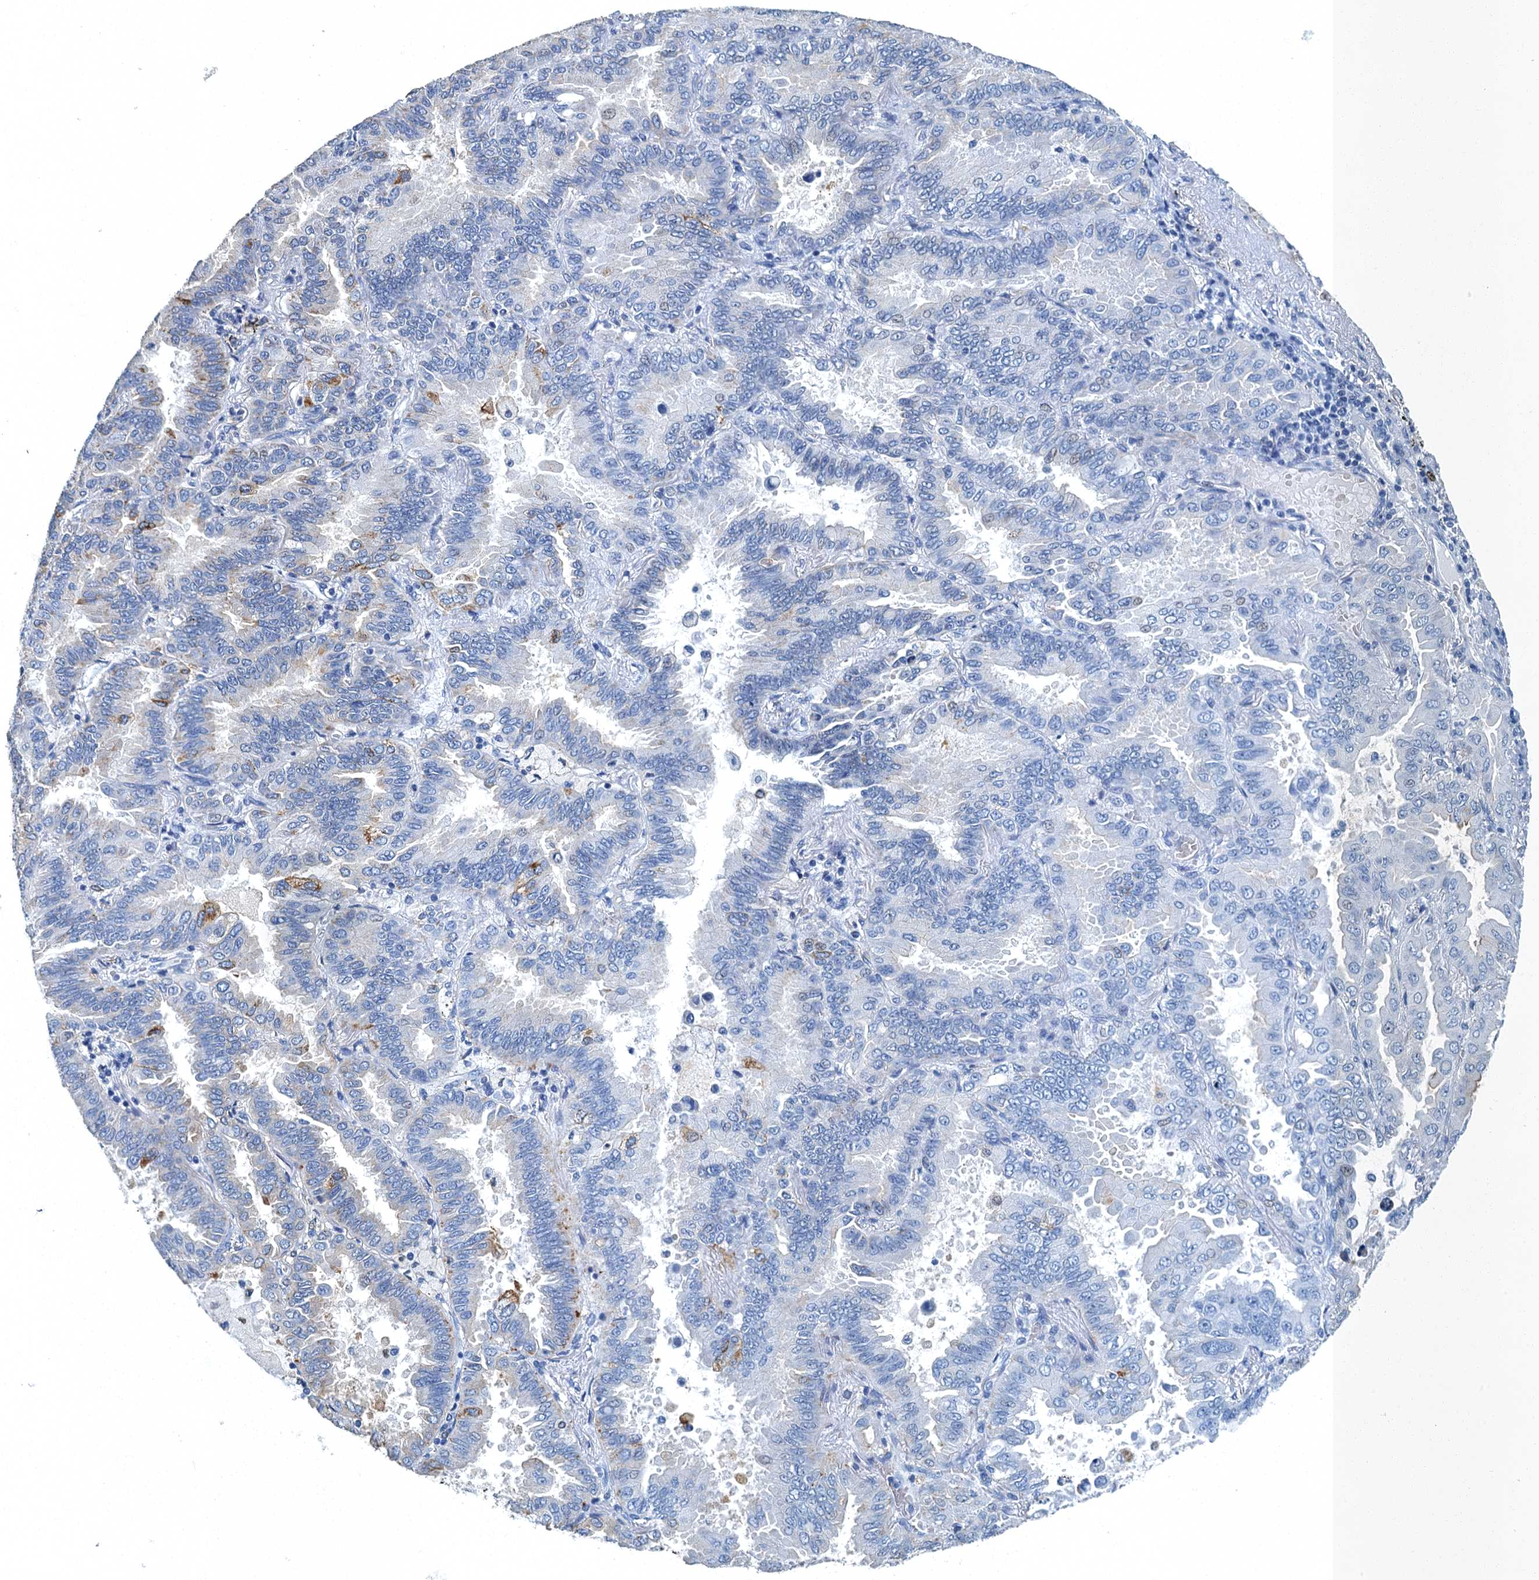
{"staining": {"intensity": "negative", "quantity": "none", "location": "none"}, "tissue": "lung cancer", "cell_type": "Tumor cells", "image_type": "cancer", "snomed": [{"axis": "morphology", "description": "Adenocarcinoma, NOS"}, {"axis": "topography", "description": "Lung"}], "caption": "A high-resolution histopathology image shows IHC staining of adenocarcinoma (lung), which displays no significant positivity in tumor cells.", "gene": "GADL1", "patient": {"sex": "male", "age": 64}}